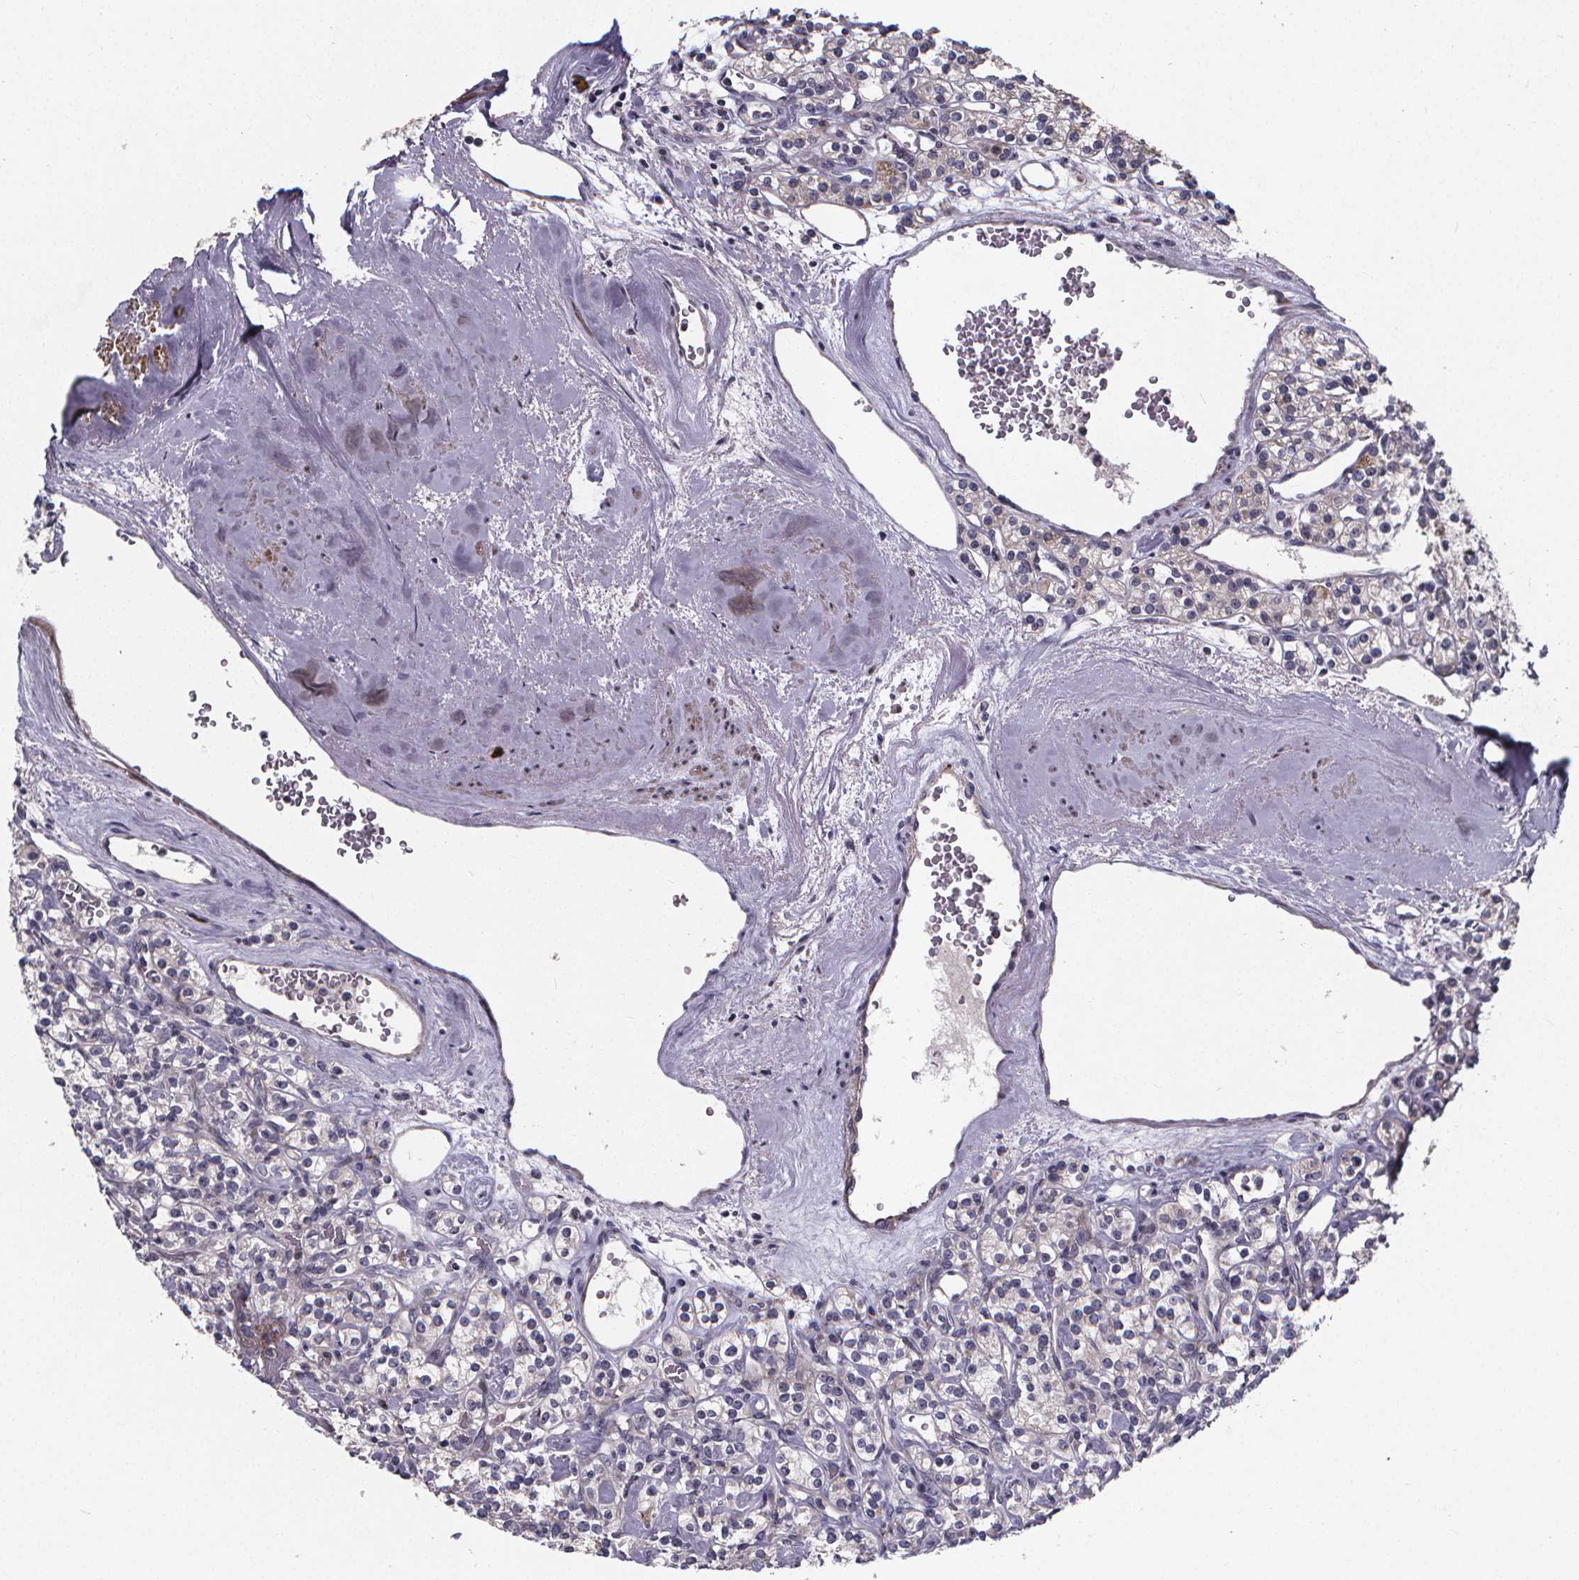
{"staining": {"intensity": "negative", "quantity": "none", "location": "none"}, "tissue": "renal cancer", "cell_type": "Tumor cells", "image_type": "cancer", "snomed": [{"axis": "morphology", "description": "Adenocarcinoma, NOS"}, {"axis": "topography", "description": "Kidney"}], "caption": "An image of renal adenocarcinoma stained for a protein shows no brown staining in tumor cells.", "gene": "FBXW2", "patient": {"sex": "male", "age": 77}}